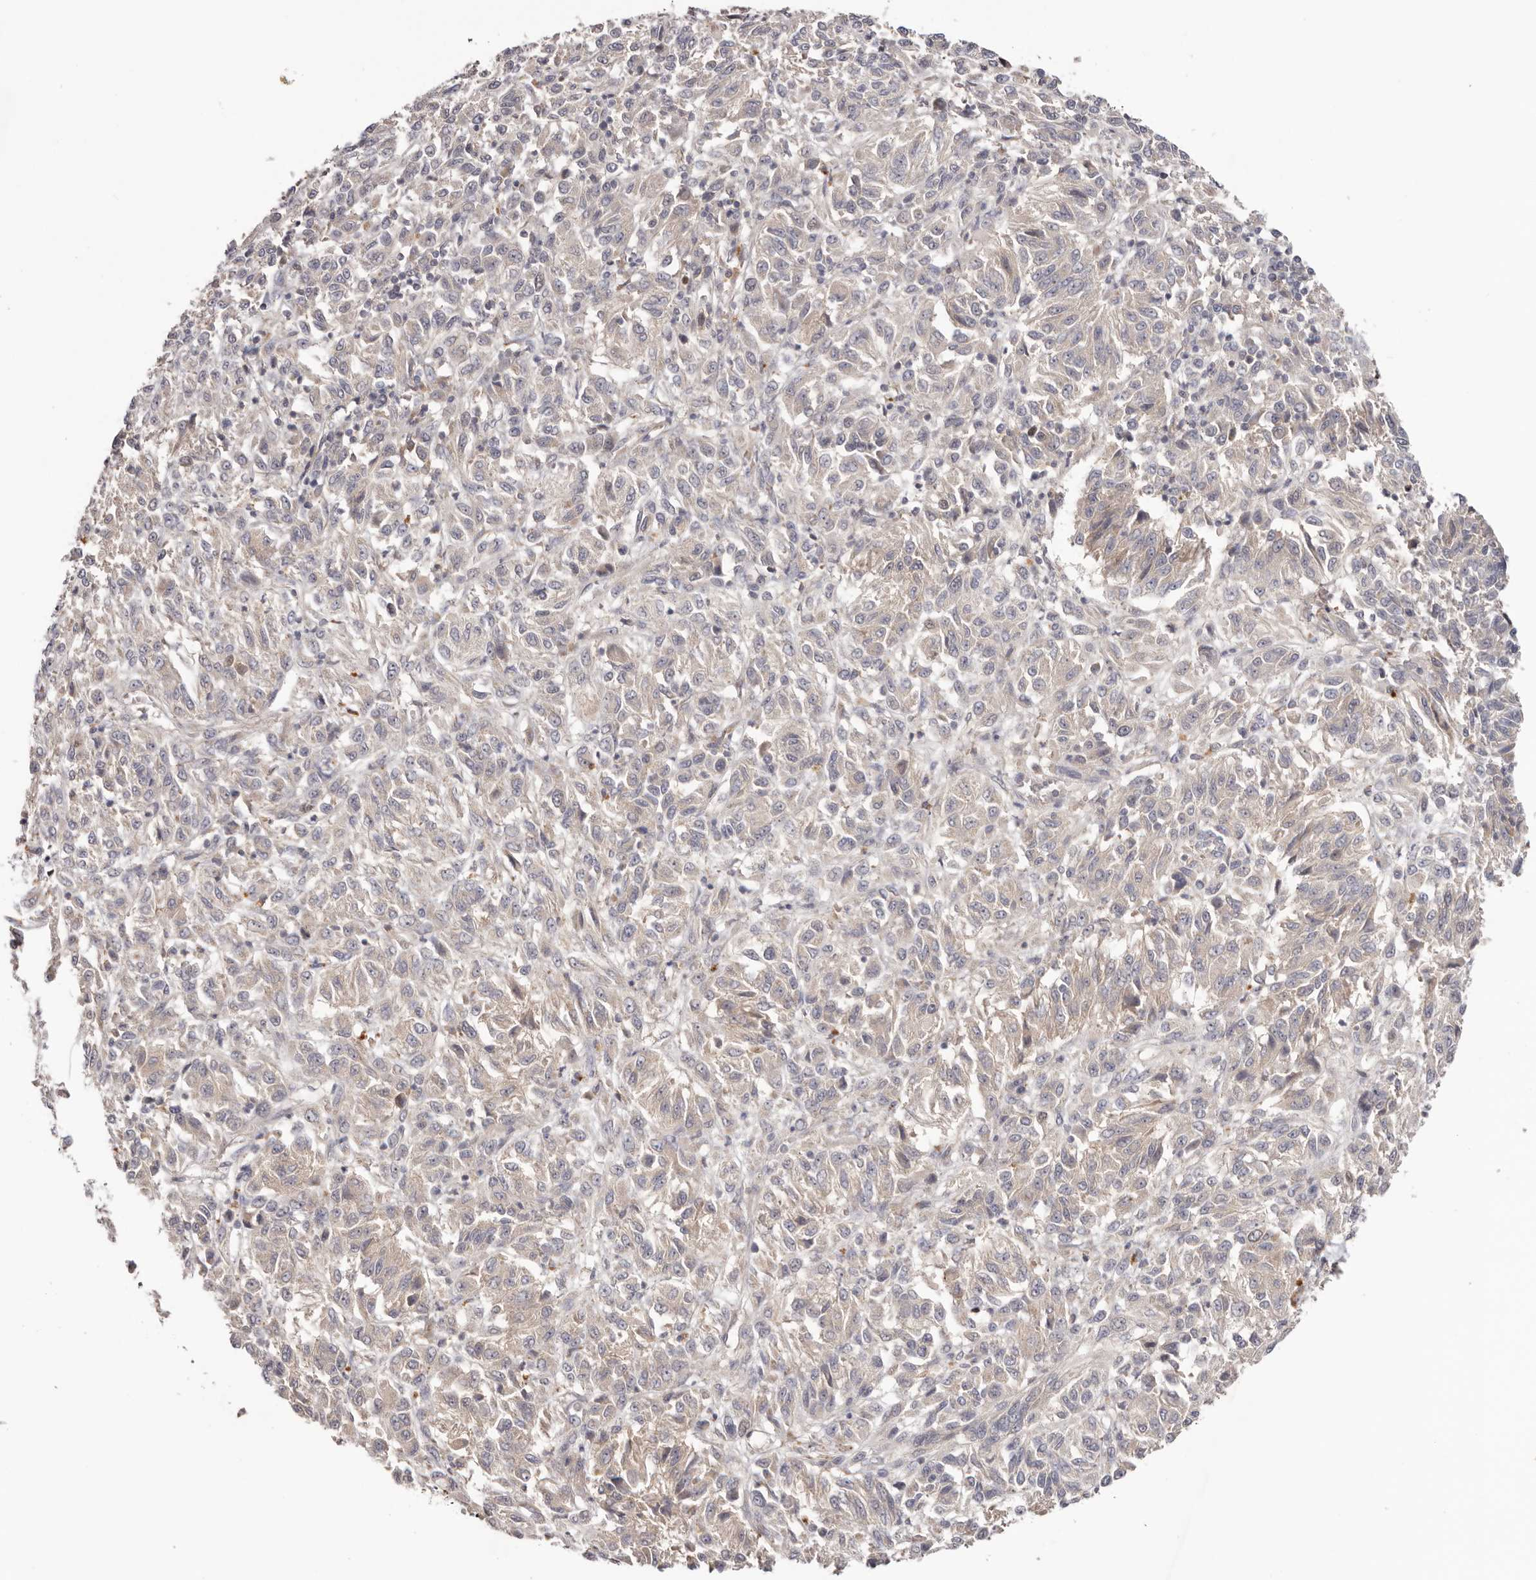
{"staining": {"intensity": "weak", "quantity": "<25%", "location": "cytoplasmic/membranous"}, "tissue": "melanoma", "cell_type": "Tumor cells", "image_type": "cancer", "snomed": [{"axis": "morphology", "description": "Malignant melanoma, Metastatic site"}, {"axis": "topography", "description": "Lung"}], "caption": "IHC photomicrograph of malignant melanoma (metastatic site) stained for a protein (brown), which exhibits no staining in tumor cells.", "gene": "CCDC190", "patient": {"sex": "male", "age": 64}}